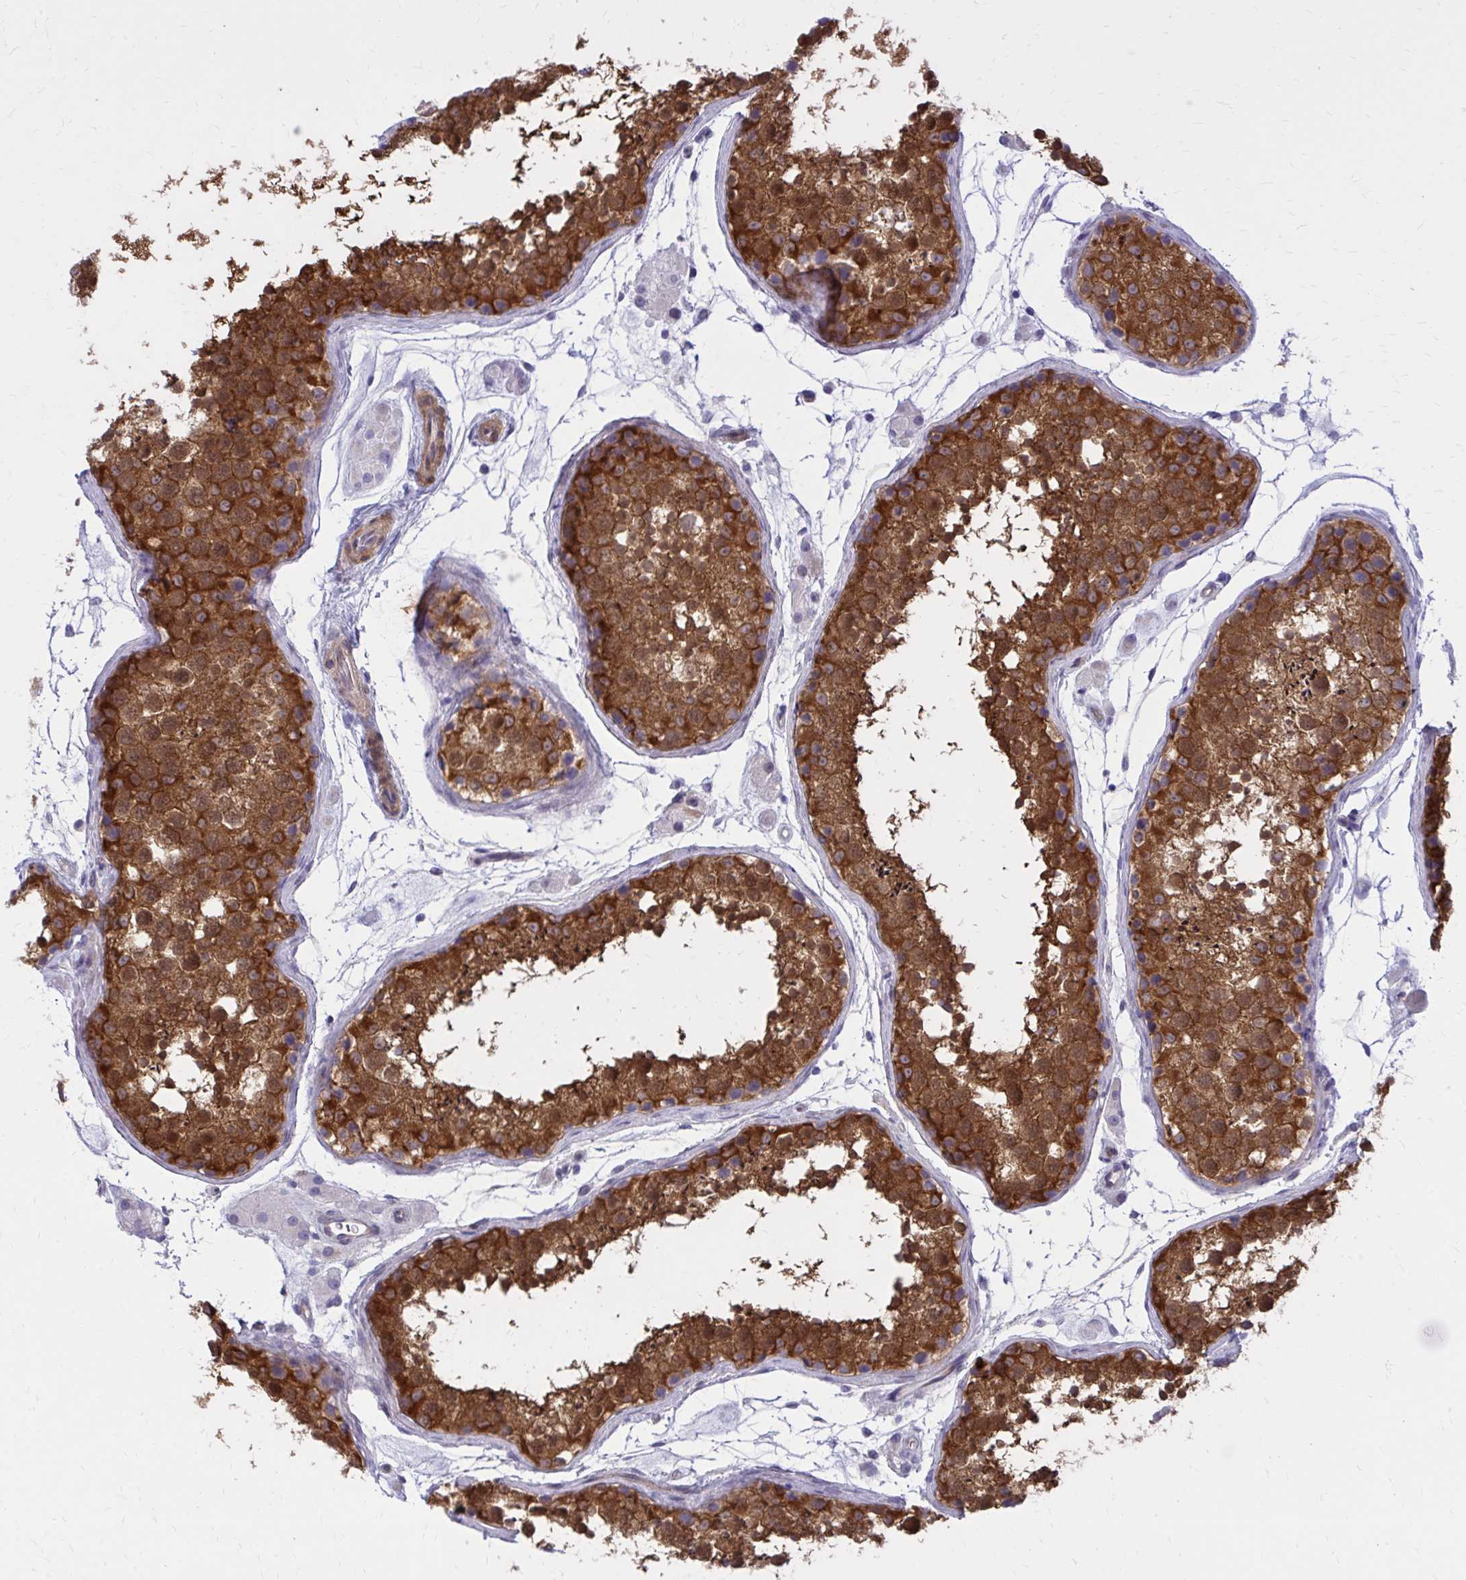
{"staining": {"intensity": "strong", "quantity": ">75%", "location": "cytoplasmic/membranous"}, "tissue": "testis", "cell_type": "Cells in seminiferous ducts", "image_type": "normal", "snomed": [{"axis": "morphology", "description": "Normal tissue, NOS"}, {"axis": "topography", "description": "Testis"}], "caption": "Testis stained with DAB (3,3'-diaminobenzidine) immunohistochemistry exhibits high levels of strong cytoplasmic/membranous expression in approximately >75% of cells in seminiferous ducts.", "gene": "ADAMTSL1", "patient": {"sex": "male", "age": 41}}